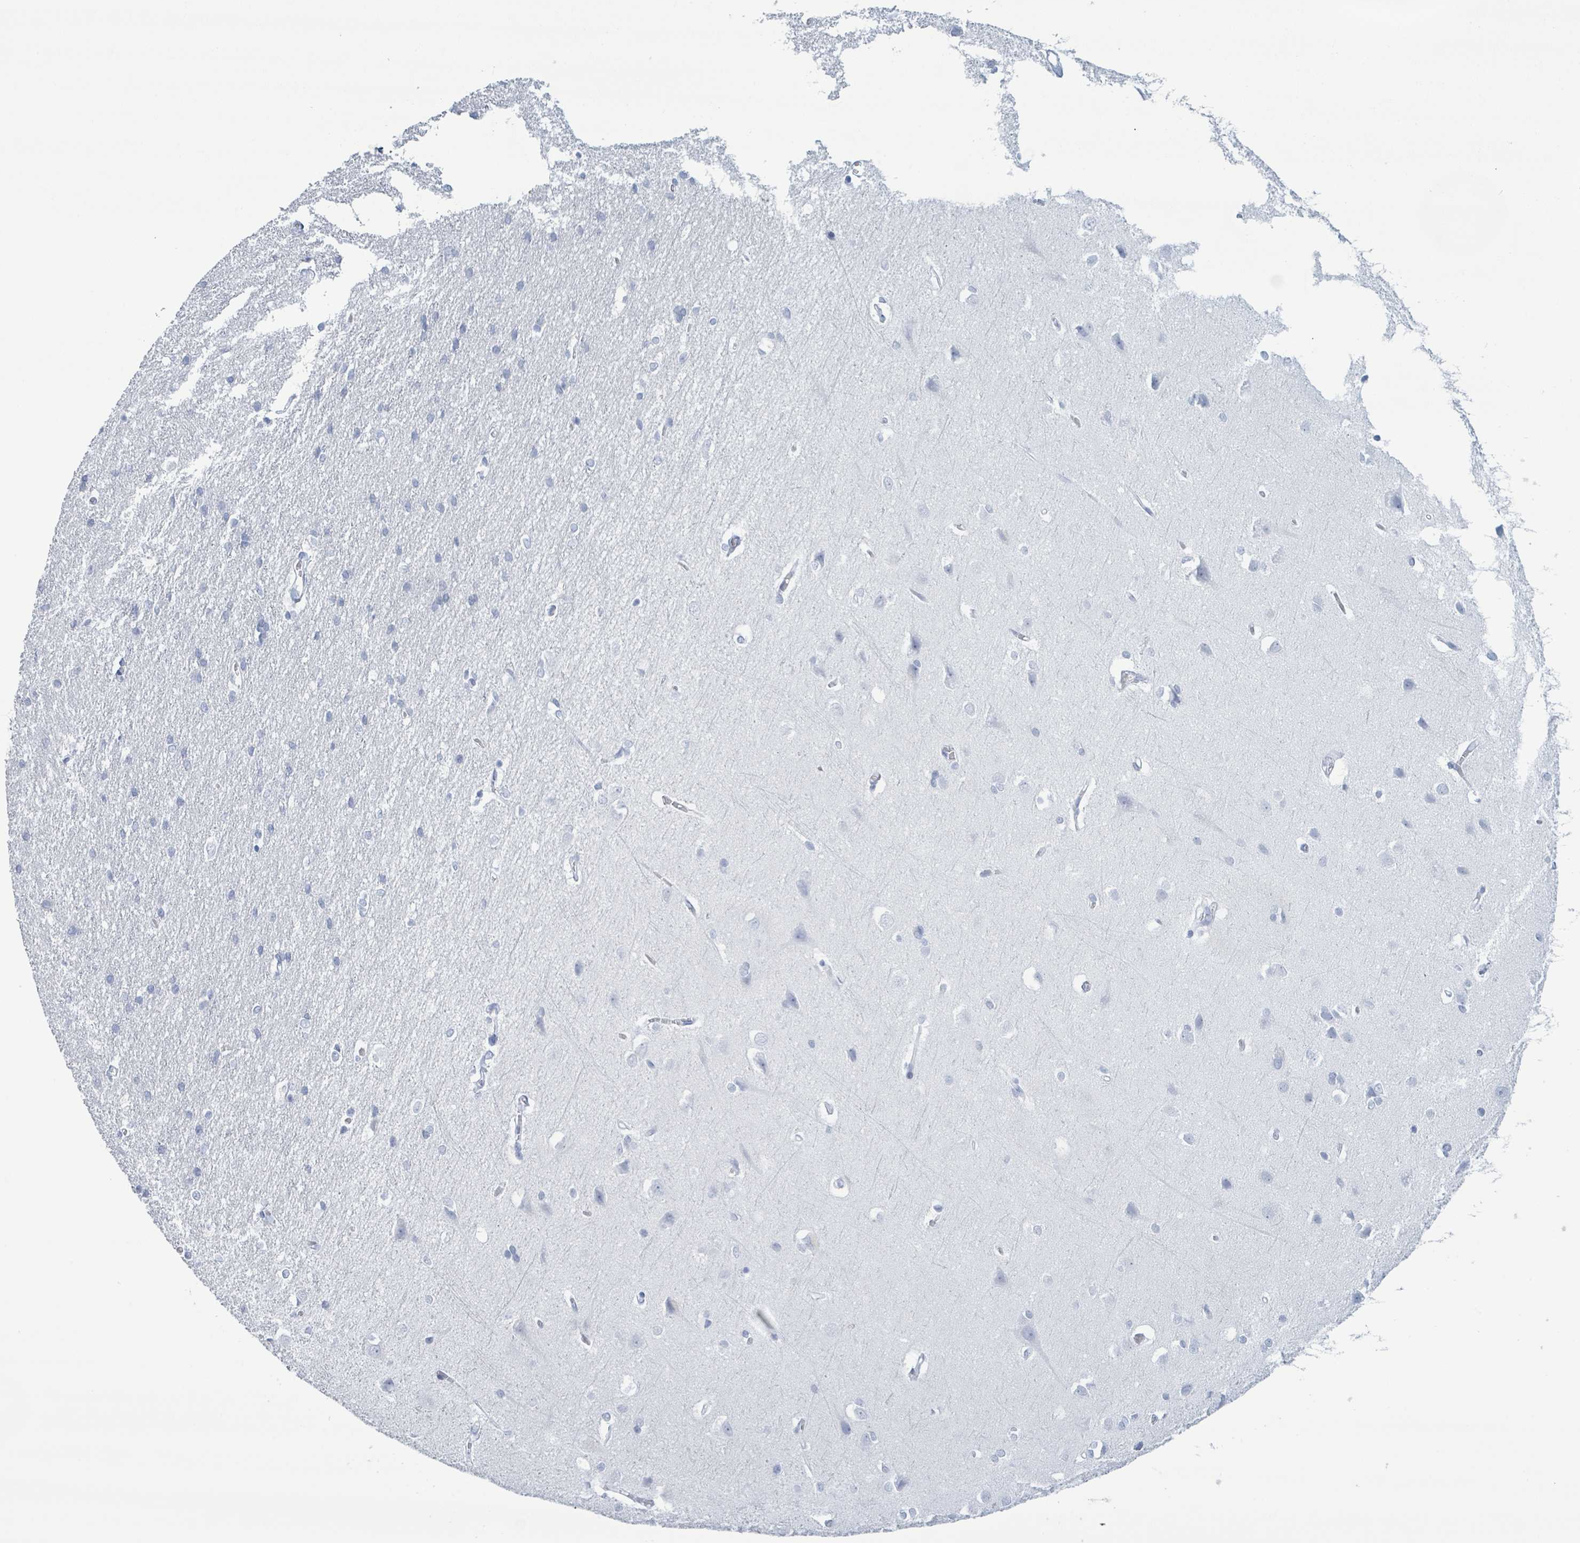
{"staining": {"intensity": "negative", "quantity": "none", "location": "none"}, "tissue": "cerebral cortex", "cell_type": "Endothelial cells", "image_type": "normal", "snomed": [{"axis": "morphology", "description": "Normal tissue, NOS"}, {"axis": "topography", "description": "Cerebral cortex"}], "caption": "Immunohistochemical staining of benign cerebral cortex exhibits no significant positivity in endothelial cells.", "gene": "KRT8", "patient": {"sex": "male", "age": 37}}